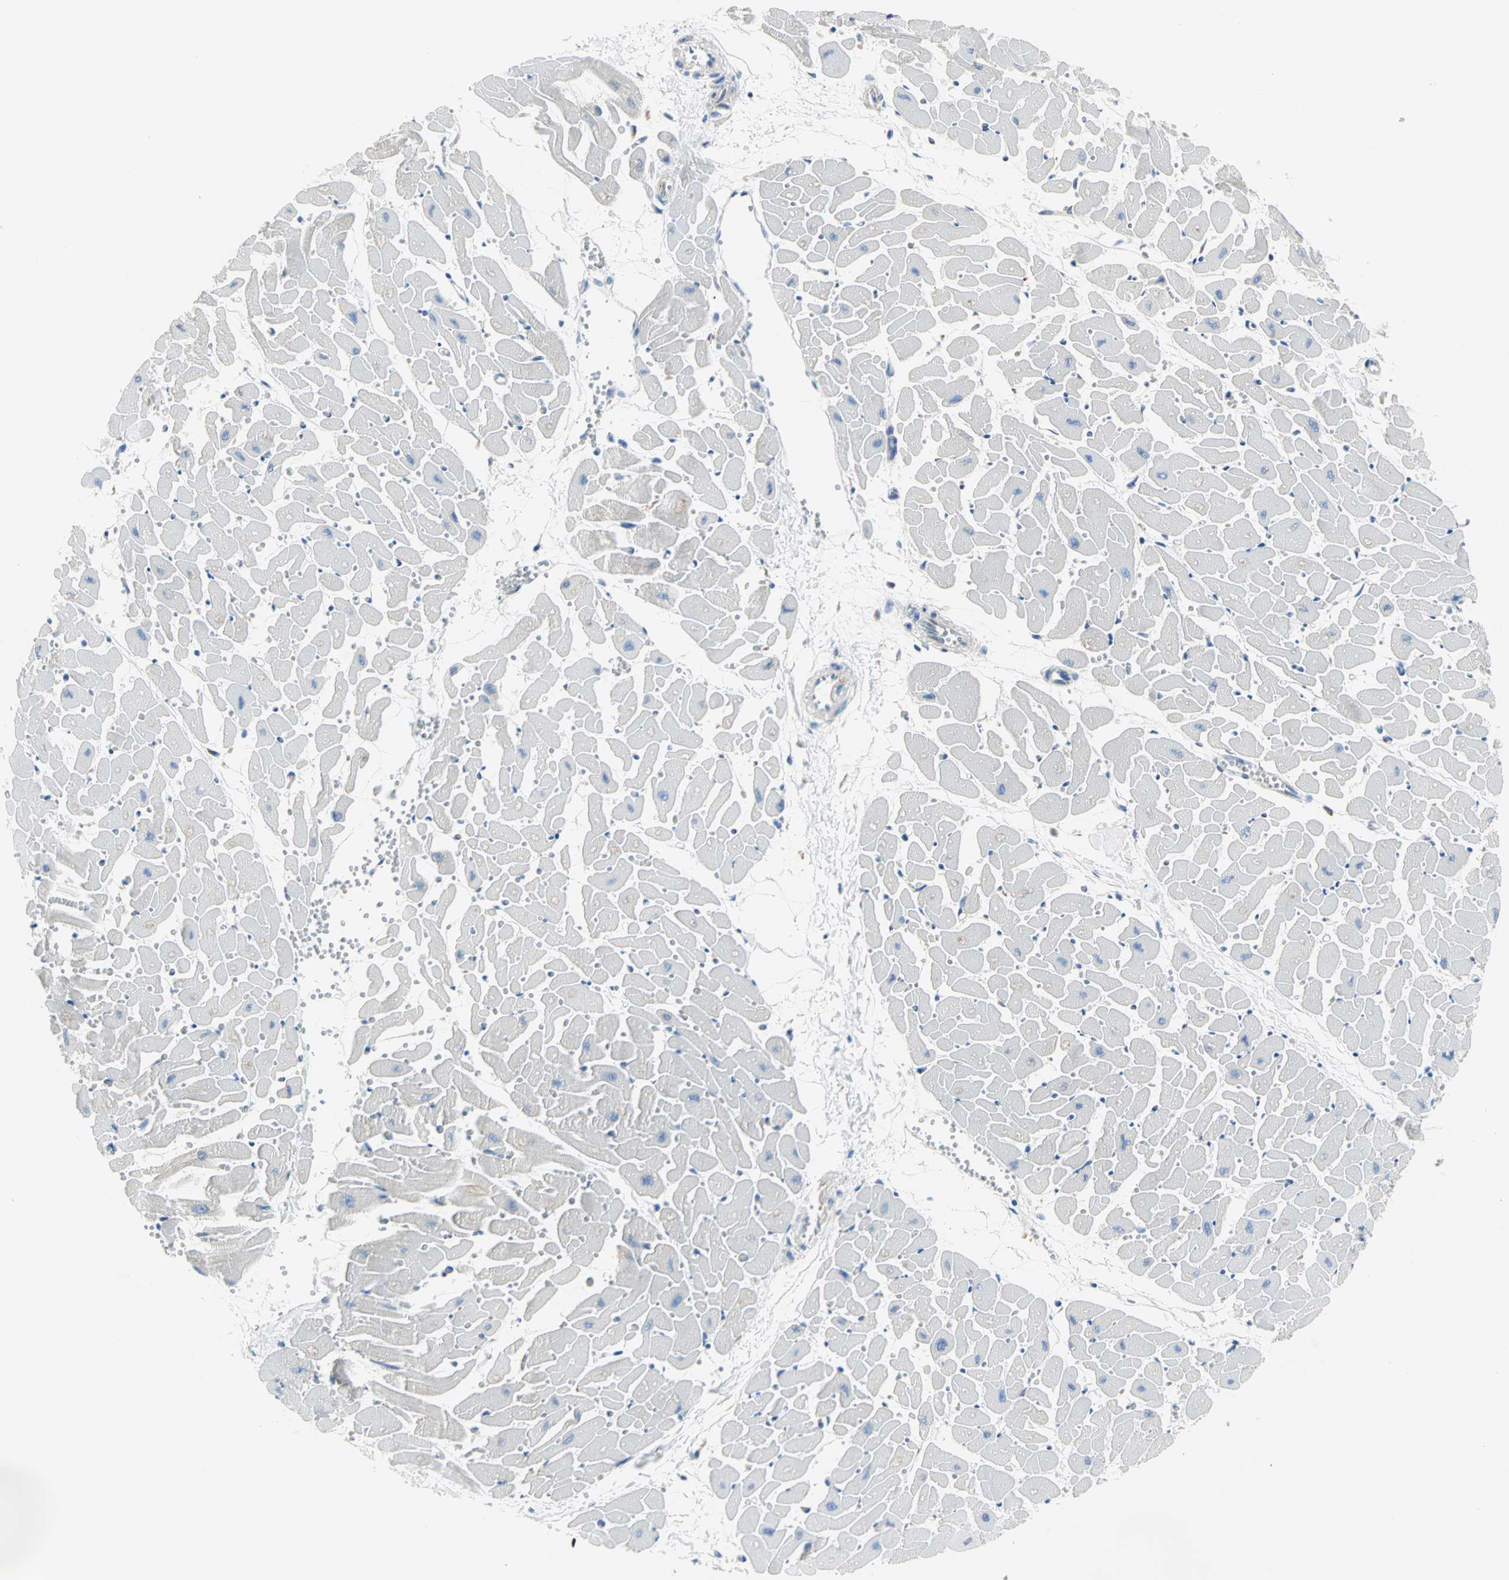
{"staining": {"intensity": "negative", "quantity": "none", "location": "none"}, "tissue": "heart muscle", "cell_type": "Cardiomyocytes", "image_type": "normal", "snomed": [{"axis": "morphology", "description": "Normal tissue, NOS"}, {"axis": "topography", "description": "Heart"}], "caption": "This is a micrograph of immunohistochemistry (IHC) staining of normal heart muscle, which shows no expression in cardiomyocytes.", "gene": "PLCXD1", "patient": {"sex": "female", "age": 19}}